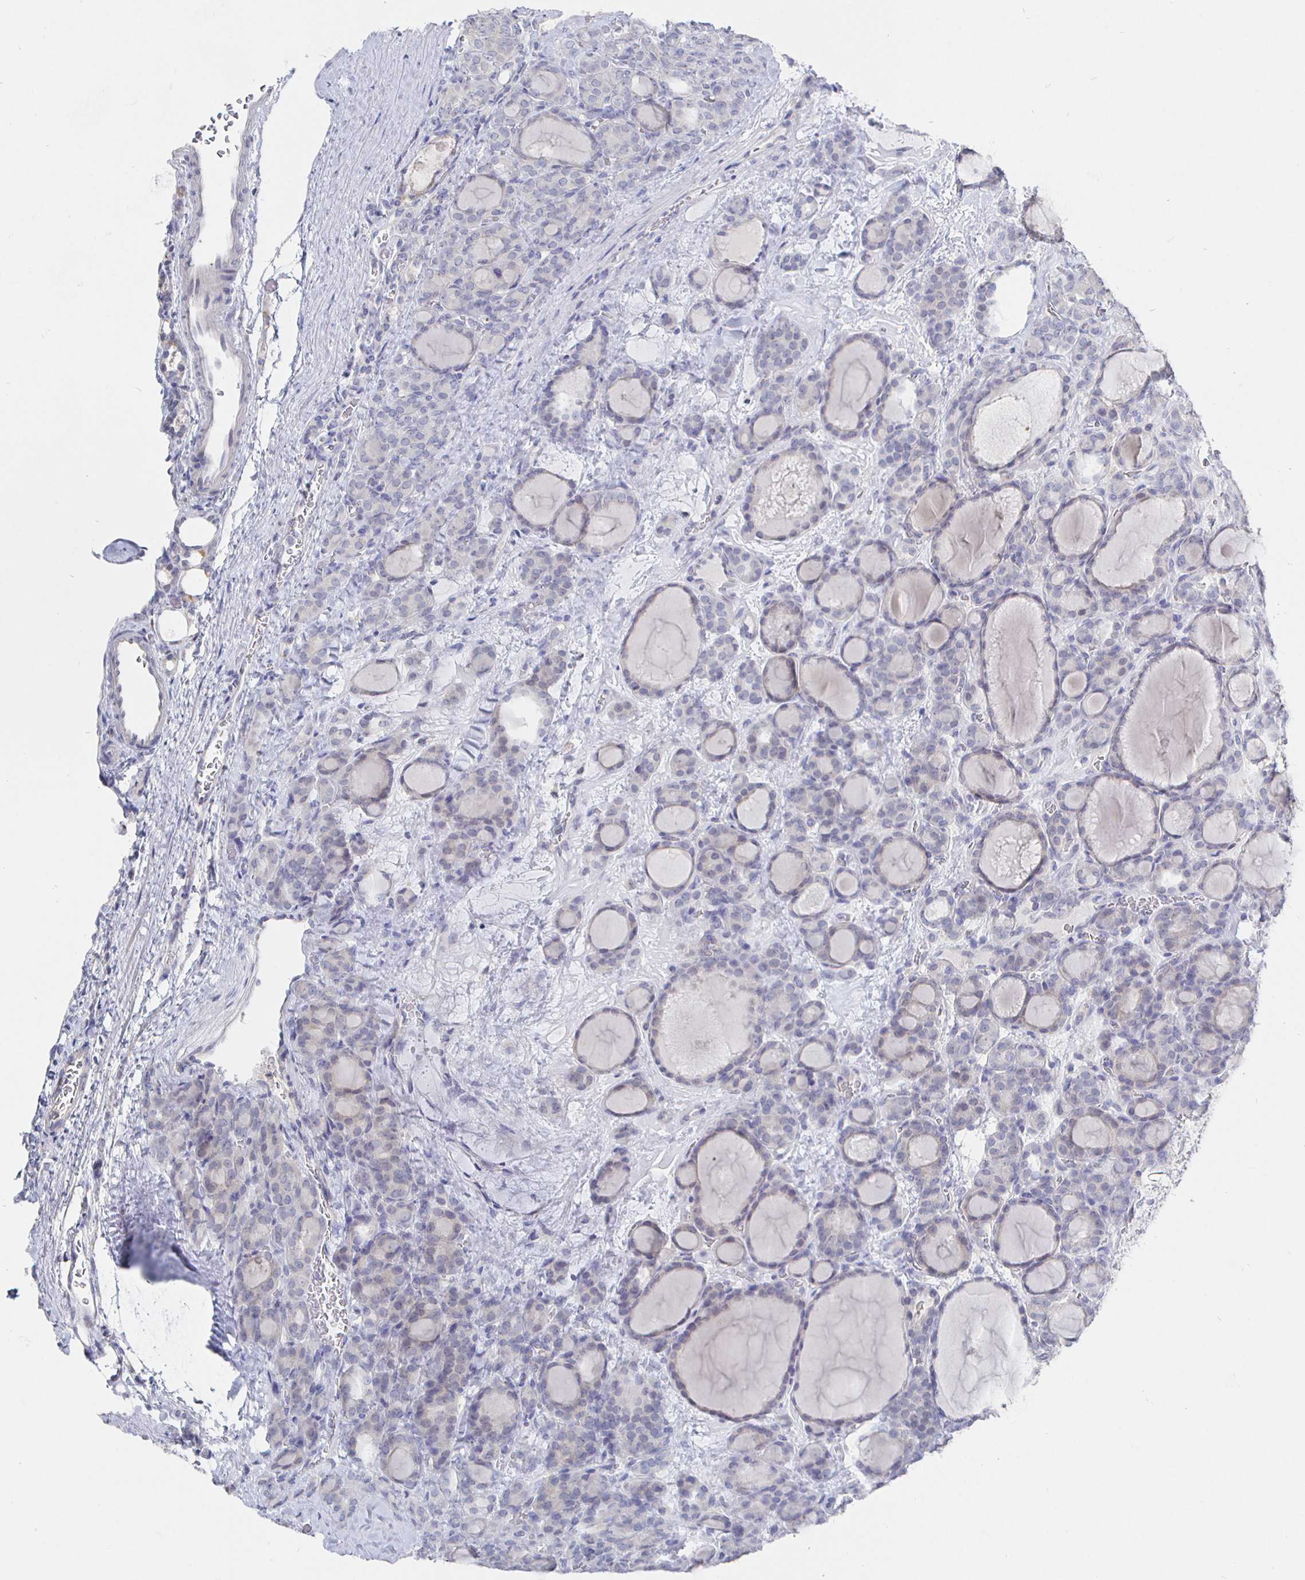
{"staining": {"intensity": "negative", "quantity": "none", "location": "none"}, "tissue": "thyroid cancer", "cell_type": "Tumor cells", "image_type": "cancer", "snomed": [{"axis": "morphology", "description": "Normal tissue, NOS"}, {"axis": "morphology", "description": "Follicular adenoma carcinoma, NOS"}, {"axis": "topography", "description": "Thyroid gland"}], "caption": "Human thyroid follicular adenoma carcinoma stained for a protein using immunohistochemistry (IHC) shows no positivity in tumor cells.", "gene": "LRRC23", "patient": {"sex": "female", "age": 31}}